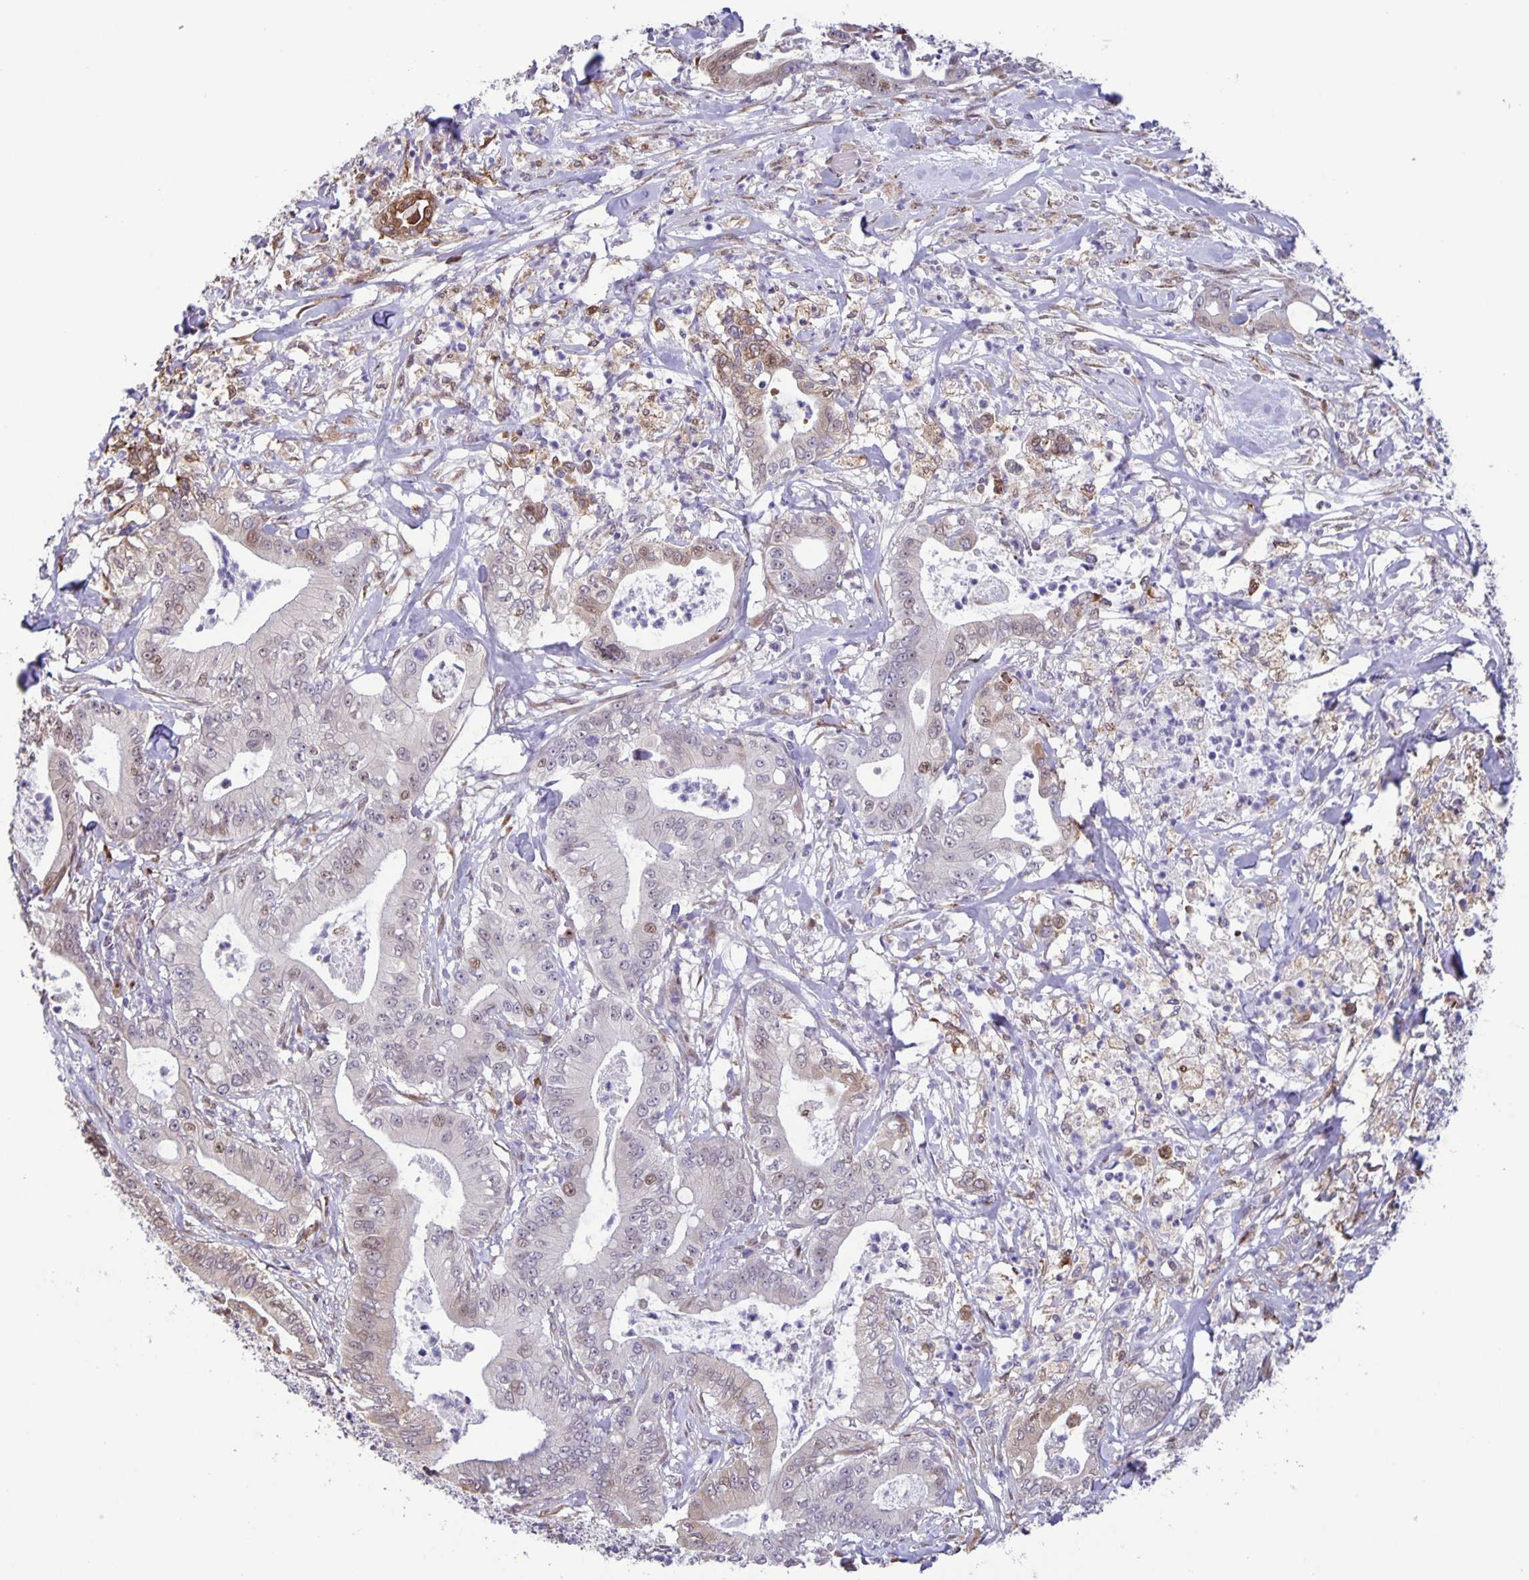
{"staining": {"intensity": "moderate", "quantity": "<25%", "location": "nuclear"}, "tissue": "pancreatic cancer", "cell_type": "Tumor cells", "image_type": "cancer", "snomed": [{"axis": "morphology", "description": "Adenocarcinoma, NOS"}, {"axis": "topography", "description": "Pancreas"}], "caption": "Immunohistochemical staining of pancreatic cancer (adenocarcinoma) exhibits low levels of moderate nuclear staining in about <25% of tumor cells. (Brightfield microscopy of DAB IHC at high magnification).", "gene": "MAPK12", "patient": {"sex": "male", "age": 71}}